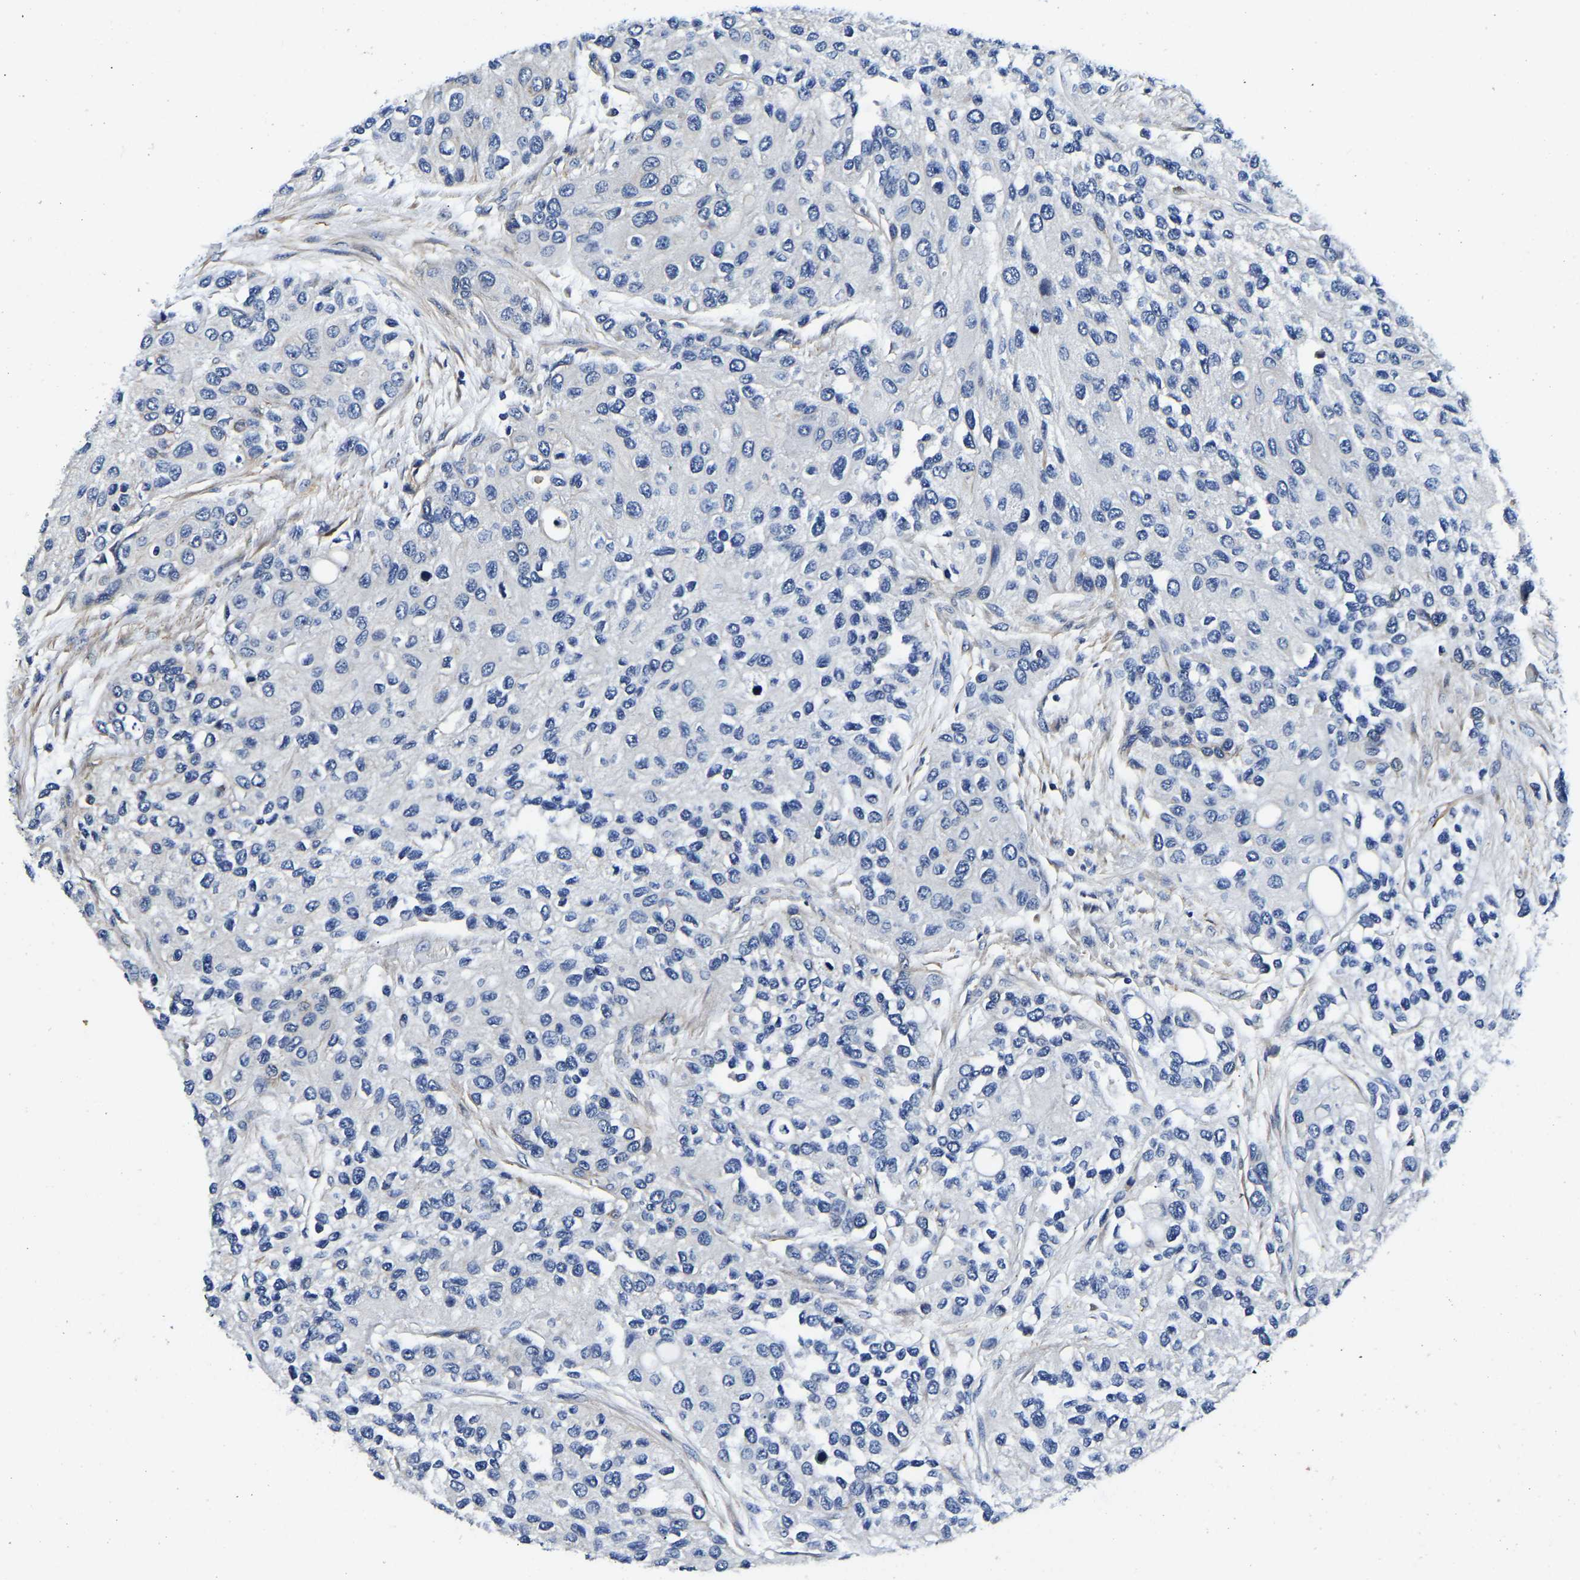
{"staining": {"intensity": "negative", "quantity": "none", "location": "none"}, "tissue": "urothelial cancer", "cell_type": "Tumor cells", "image_type": "cancer", "snomed": [{"axis": "morphology", "description": "Urothelial carcinoma, High grade"}, {"axis": "topography", "description": "Urinary bladder"}], "caption": "Tumor cells are negative for brown protein staining in urothelial cancer.", "gene": "KCTD17", "patient": {"sex": "female", "age": 56}}